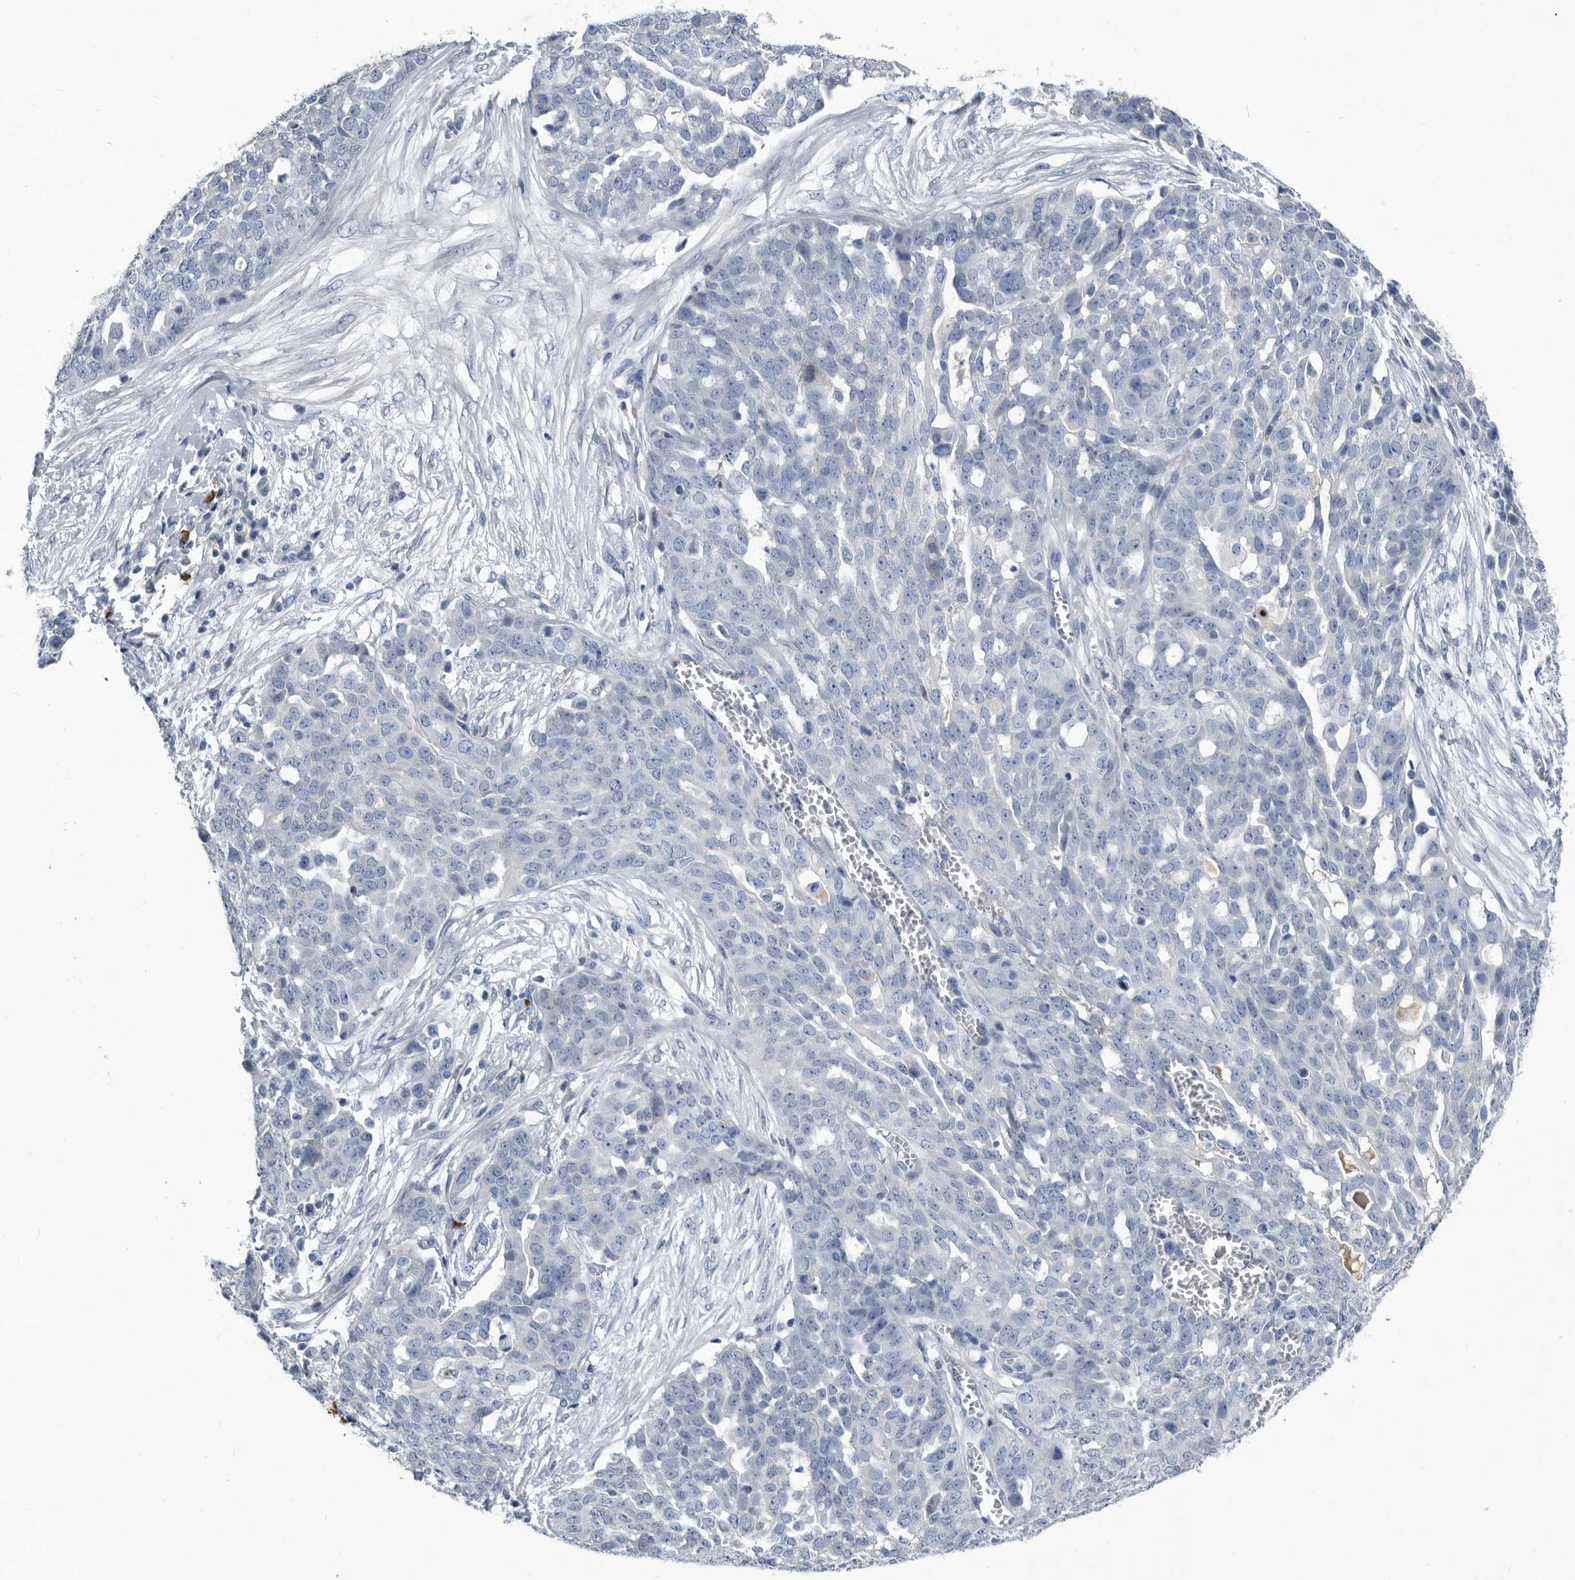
{"staining": {"intensity": "negative", "quantity": "none", "location": "none"}, "tissue": "ovarian cancer", "cell_type": "Tumor cells", "image_type": "cancer", "snomed": [{"axis": "morphology", "description": "Cystadenocarcinoma, serous, NOS"}, {"axis": "topography", "description": "Soft tissue"}, {"axis": "topography", "description": "Ovary"}], "caption": "Photomicrograph shows no significant protein positivity in tumor cells of serous cystadenocarcinoma (ovarian). (Brightfield microscopy of DAB immunohistochemistry (IHC) at high magnification).", "gene": "BTBD6", "patient": {"sex": "female", "age": 57}}